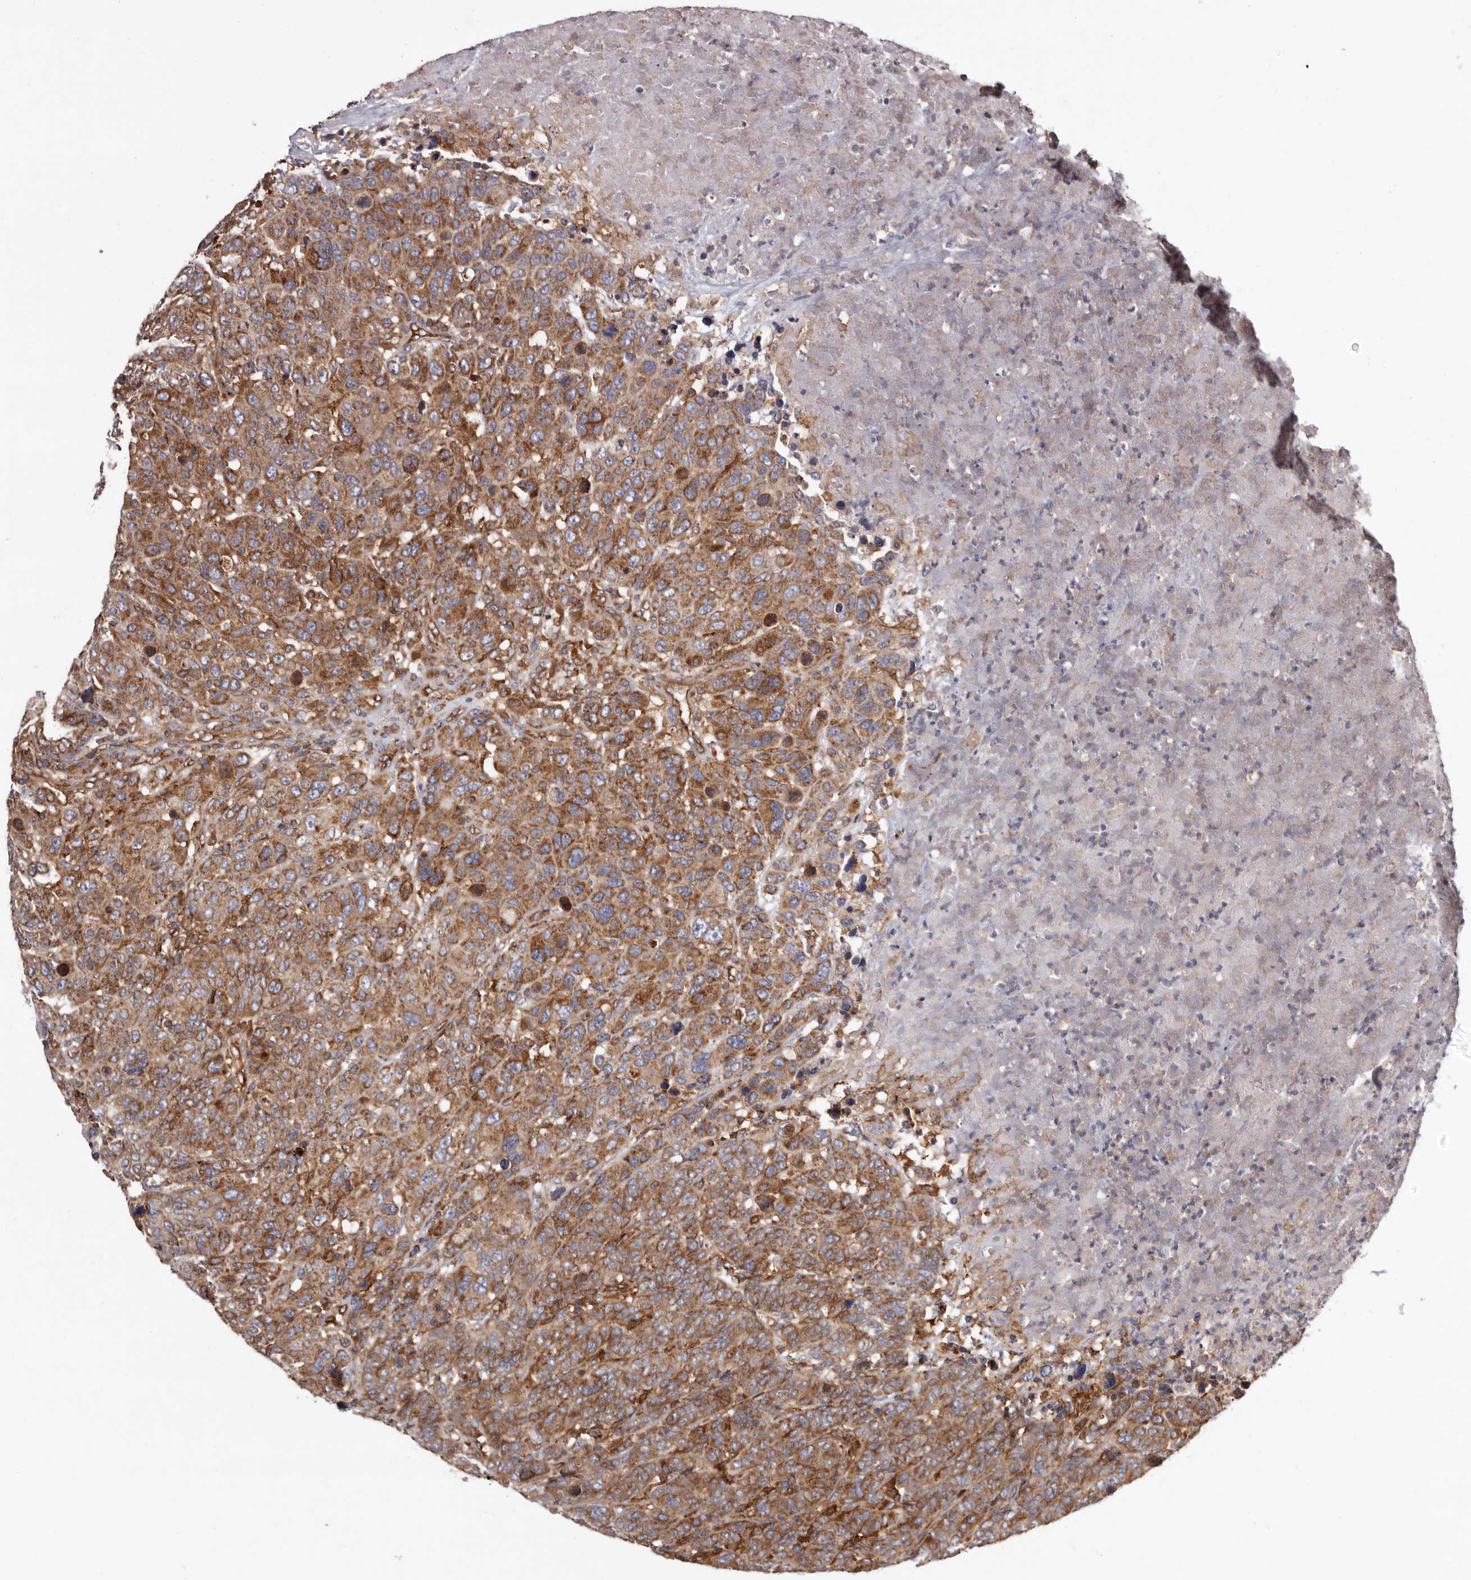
{"staining": {"intensity": "moderate", "quantity": ">75%", "location": "cytoplasmic/membranous"}, "tissue": "breast cancer", "cell_type": "Tumor cells", "image_type": "cancer", "snomed": [{"axis": "morphology", "description": "Duct carcinoma"}, {"axis": "topography", "description": "Breast"}], "caption": "Immunohistochemical staining of breast cancer displays moderate cytoplasmic/membranous protein positivity in approximately >75% of tumor cells. Using DAB (3,3'-diaminobenzidine) (brown) and hematoxylin (blue) stains, captured at high magnification using brightfield microscopy.", "gene": "COQ8B", "patient": {"sex": "female", "age": 37}}